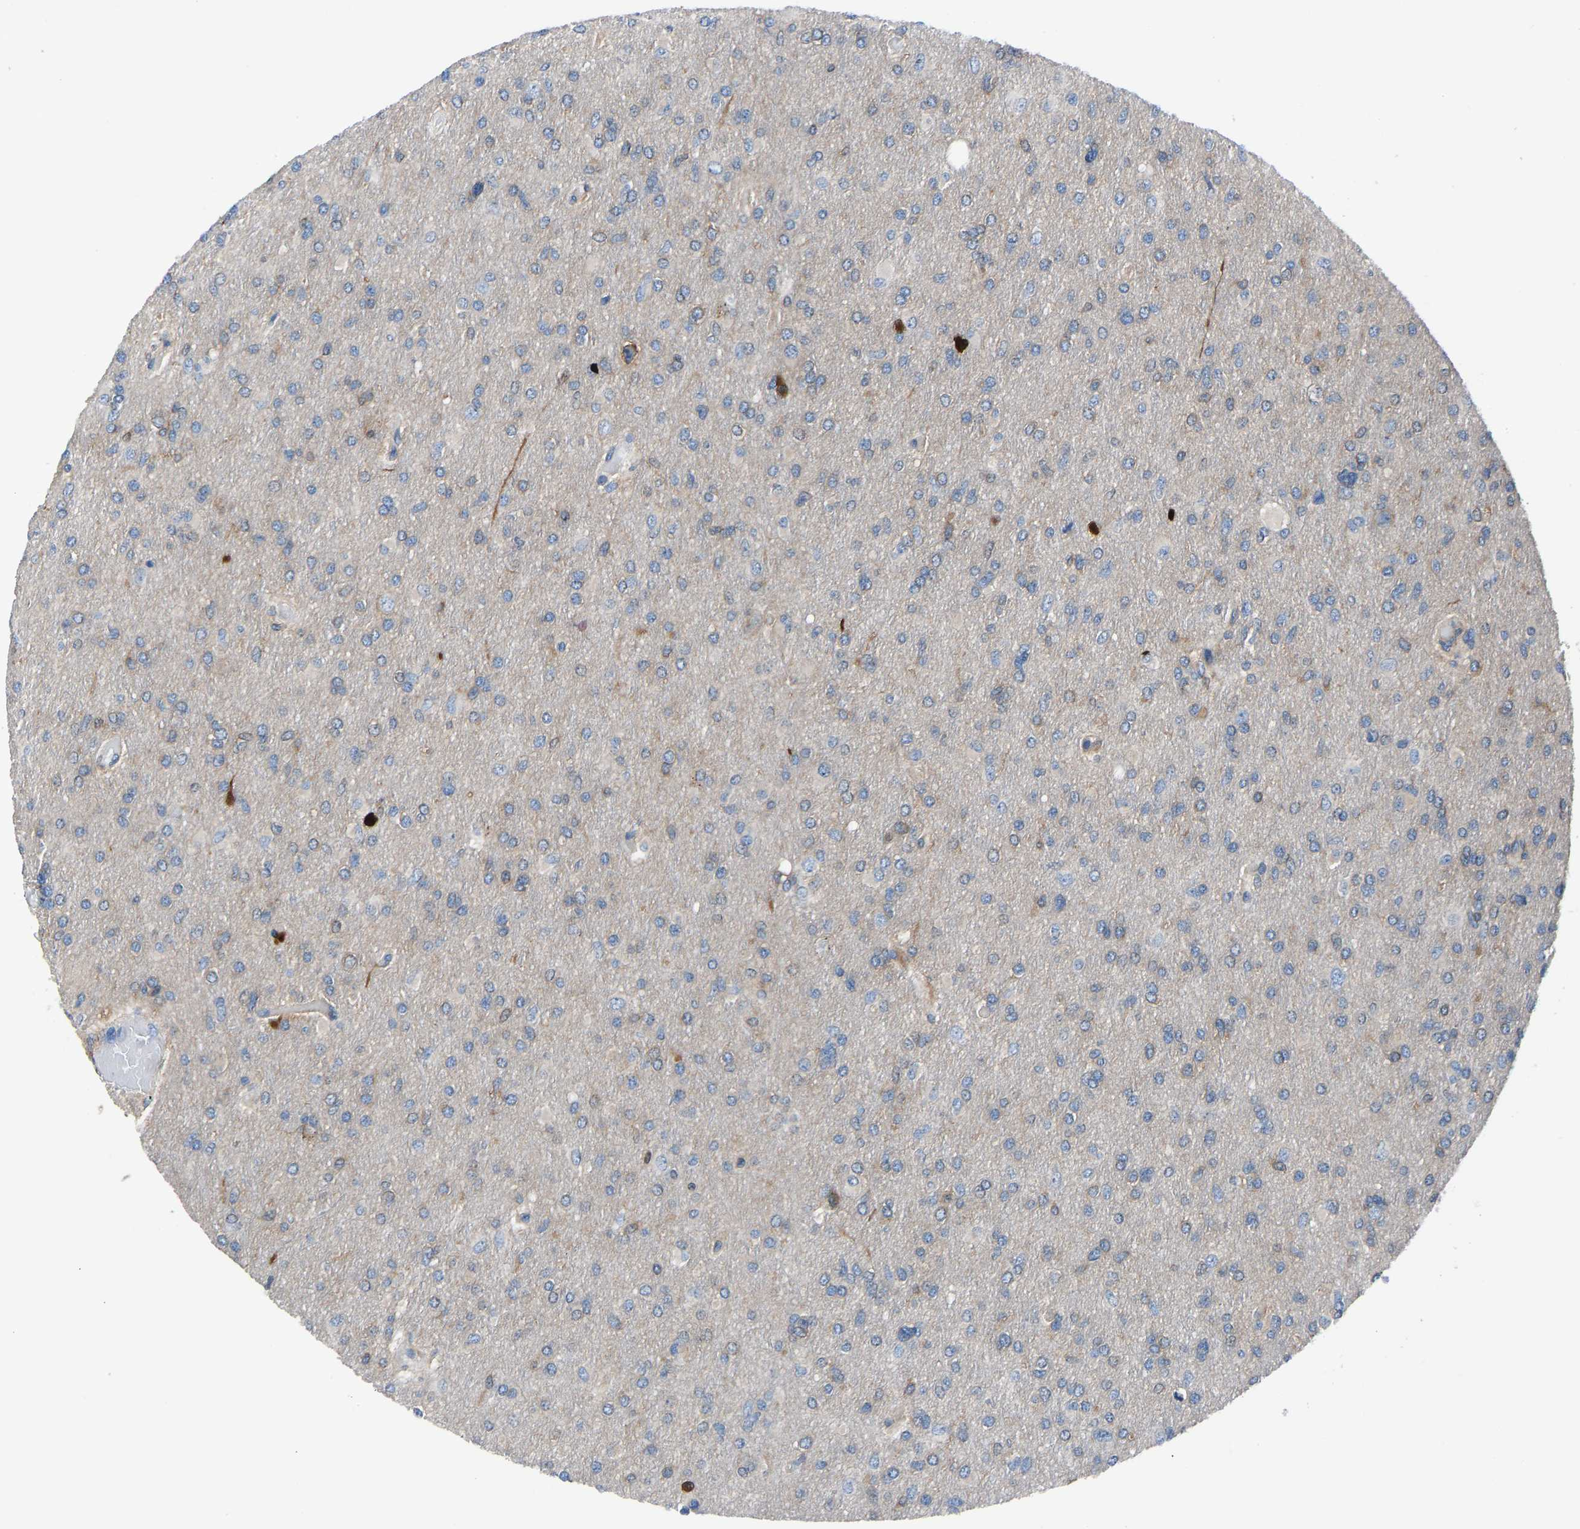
{"staining": {"intensity": "negative", "quantity": "none", "location": "none"}, "tissue": "glioma", "cell_type": "Tumor cells", "image_type": "cancer", "snomed": [{"axis": "morphology", "description": "Glioma, malignant, High grade"}, {"axis": "topography", "description": "Cerebral cortex"}], "caption": "An immunohistochemistry (IHC) histopathology image of glioma is shown. There is no staining in tumor cells of glioma. (DAB (3,3'-diaminobenzidine) immunohistochemistry with hematoxylin counter stain).", "gene": "PRKAR1A", "patient": {"sex": "female", "age": 36}}